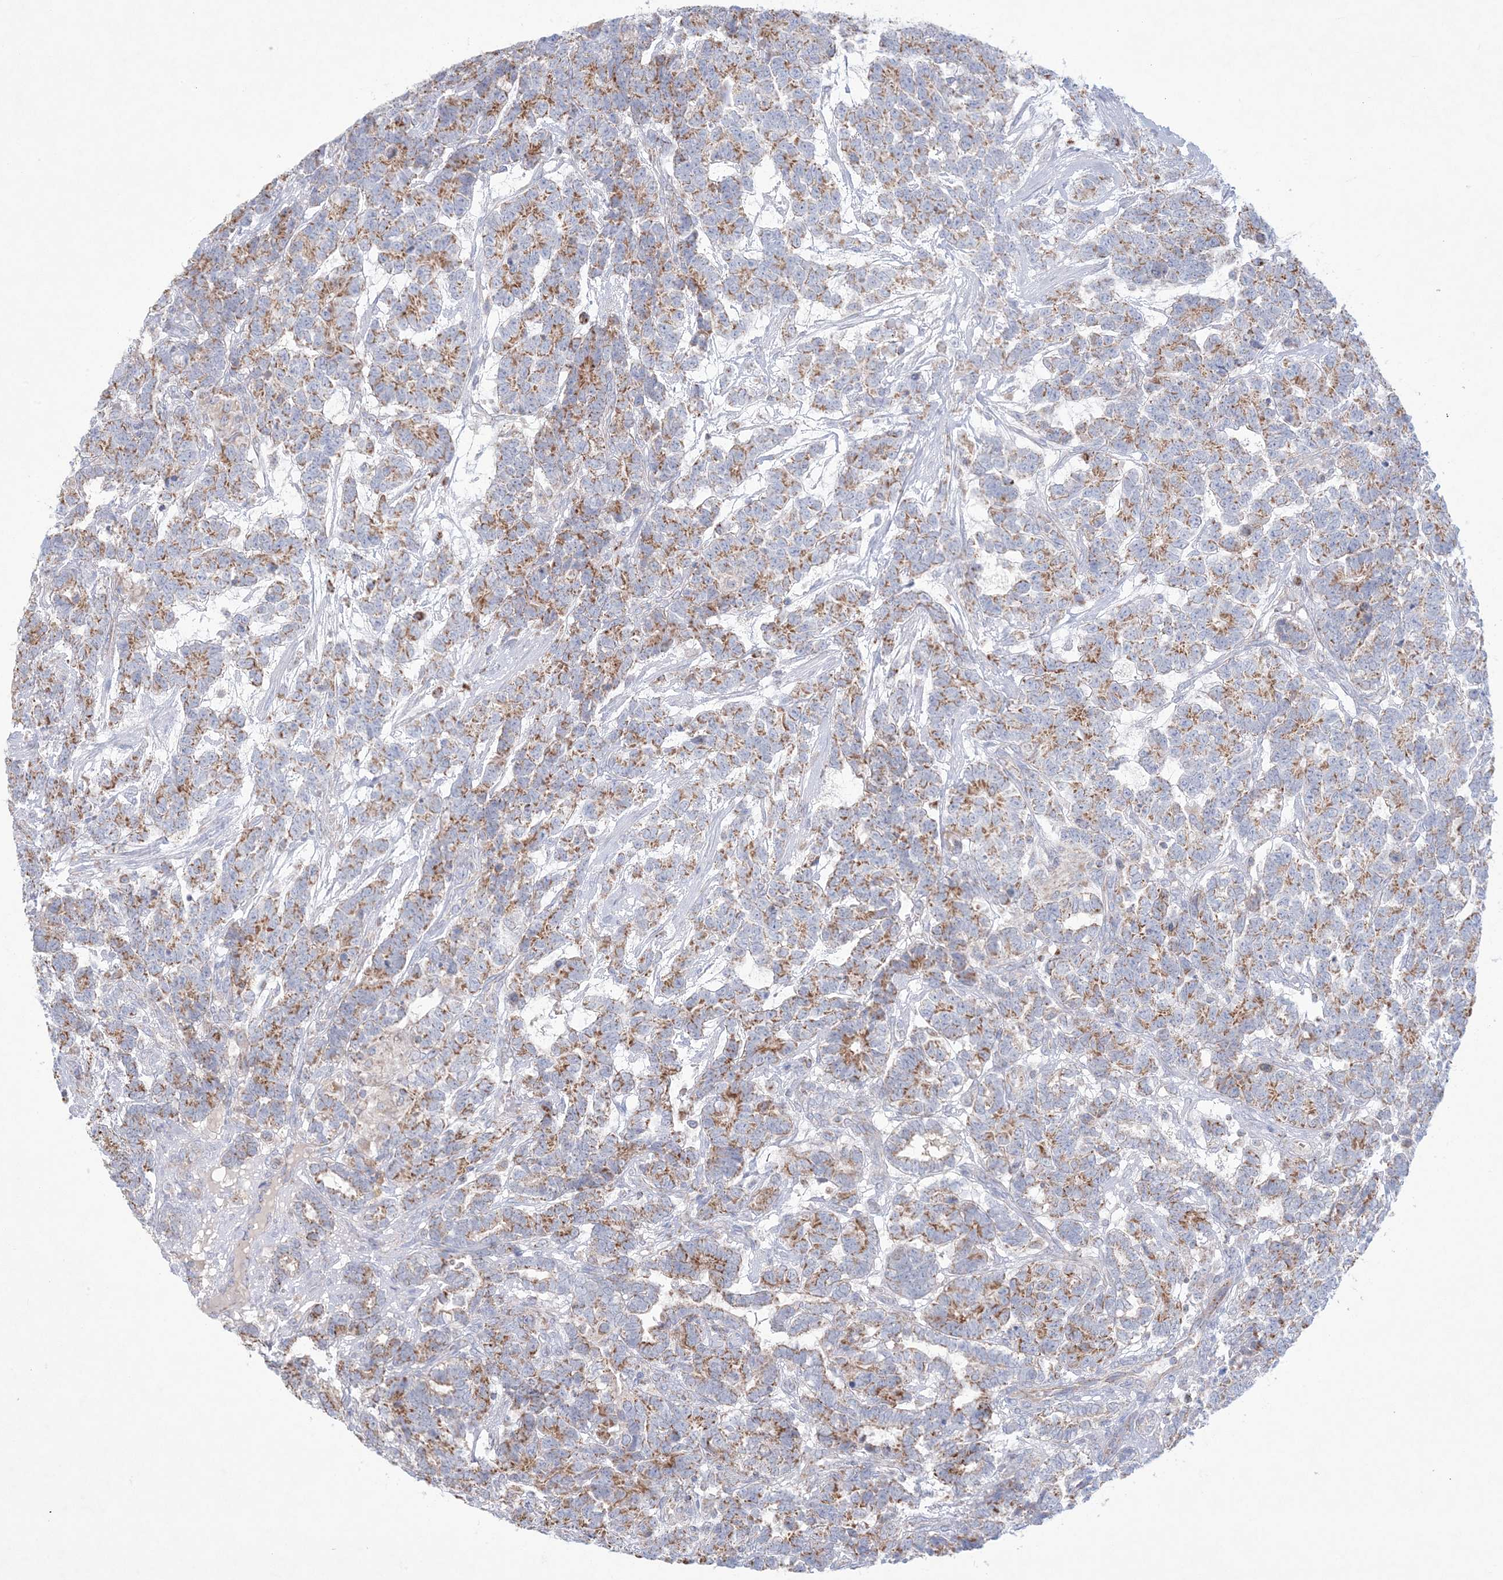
{"staining": {"intensity": "moderate", "quantity": ">75%", "location": "cytoplasmic/membranous"}, "tissue": "testis cancer", "cell_type": "Tumor cells", "image_type": "cancer", "snomed": [{"axis": "morphology", "description": "Carcinoma, Embryonal, NOS"}, {"axis": "topography", "description": "Testis"}], "caption": "A photomicrograph of human embryonal carcinoma (testis) stained for a protein displays moderate cytoplasmic/membranous brown staining in tumor cells.", "gene": "KCTD6", "patient": {"sex": "male", "age": 26}}